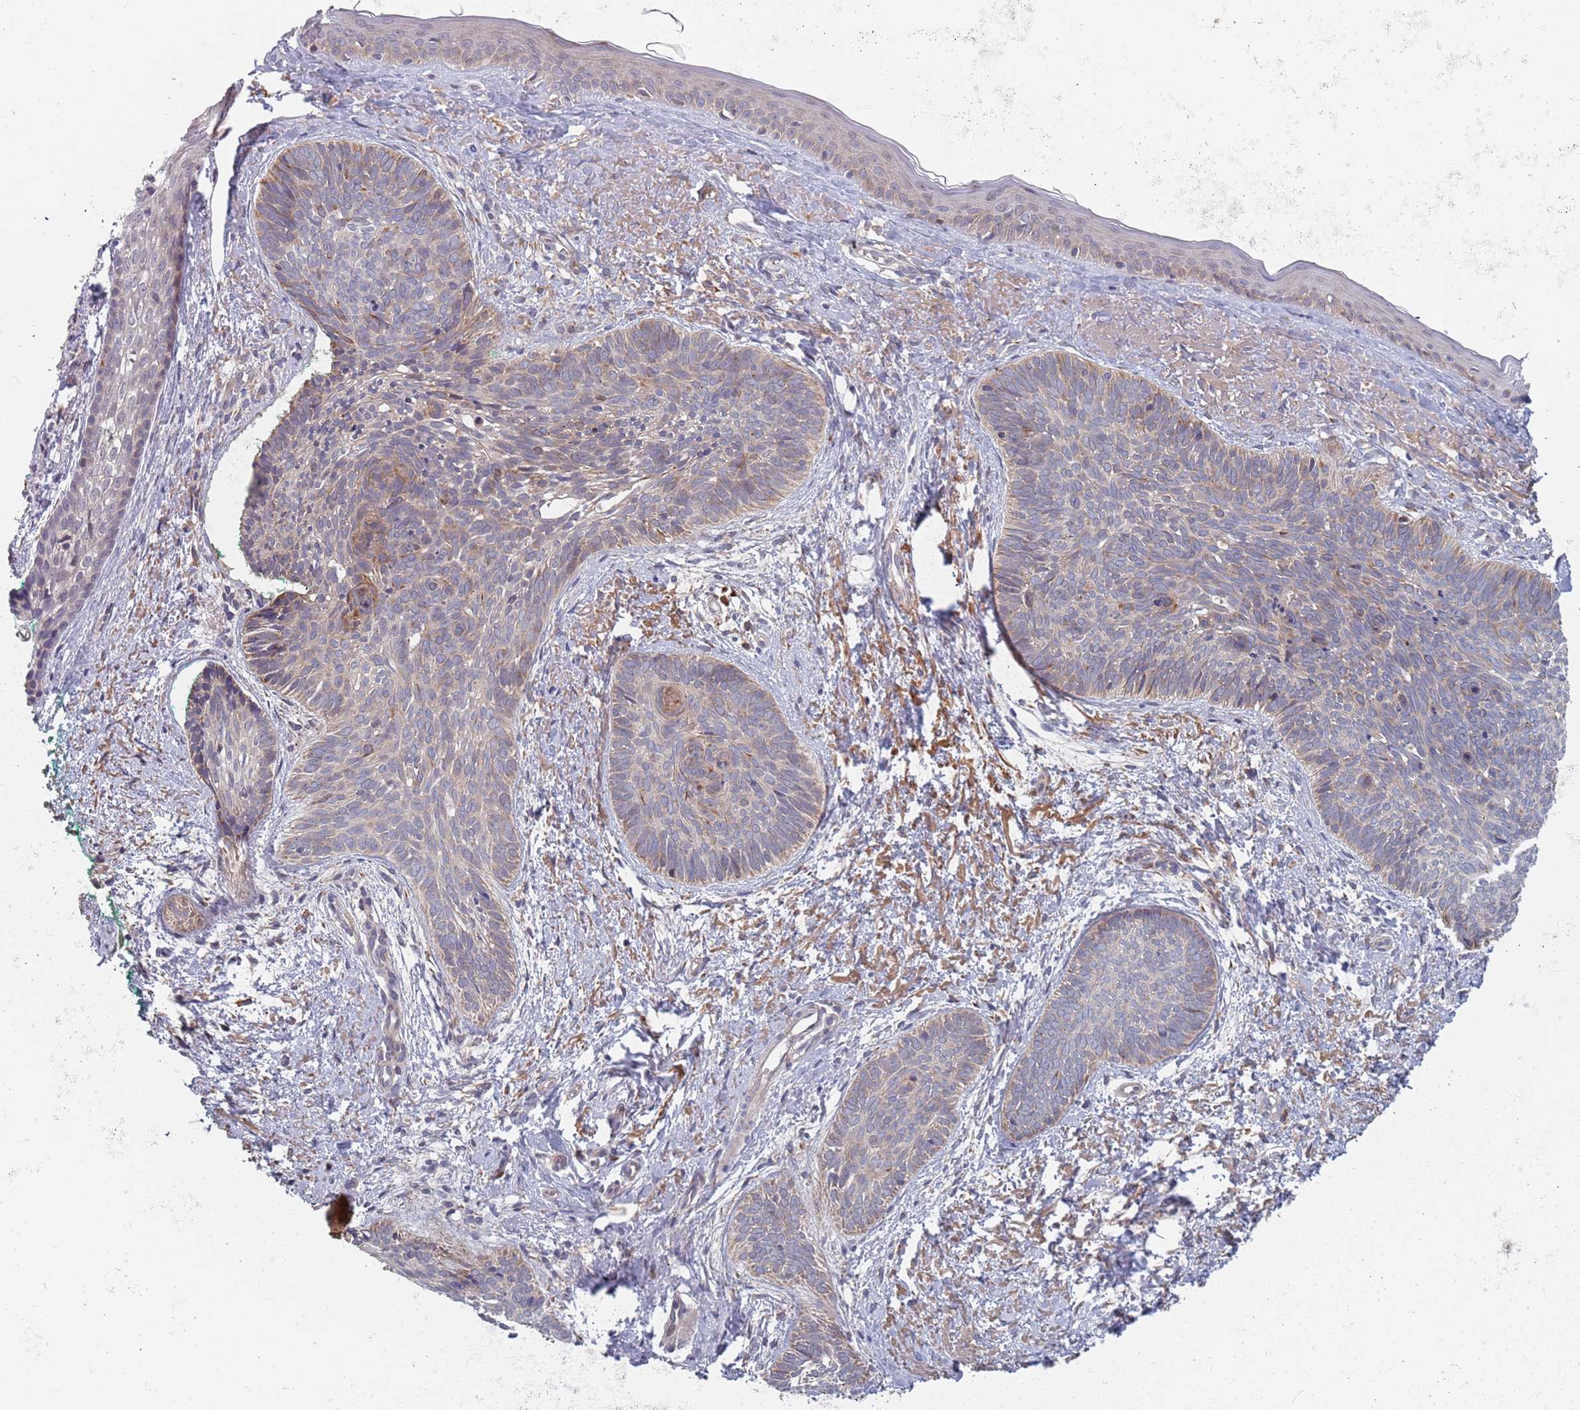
{"staining": {"intensity": "weak", "quantity": "25%-75%", "location": "cytoplasmic/membranous"}, "tissue": "skin cancer", "cell_type": "Tumor cells", "image_type": "cancer", "snomed": [{"axis": "morphology", "description": "Basal cell carcinoma"}, {"axis": "topography", "description": "Skin"}], "caption": "Tumor cells reveal low levels of weak cytoplasmic/membranous positivity in about 25%-75% of cells in skin basal cell carcinoma.", "gene": "ZNF140", "patient": {"sex": "female", "age": 81}}